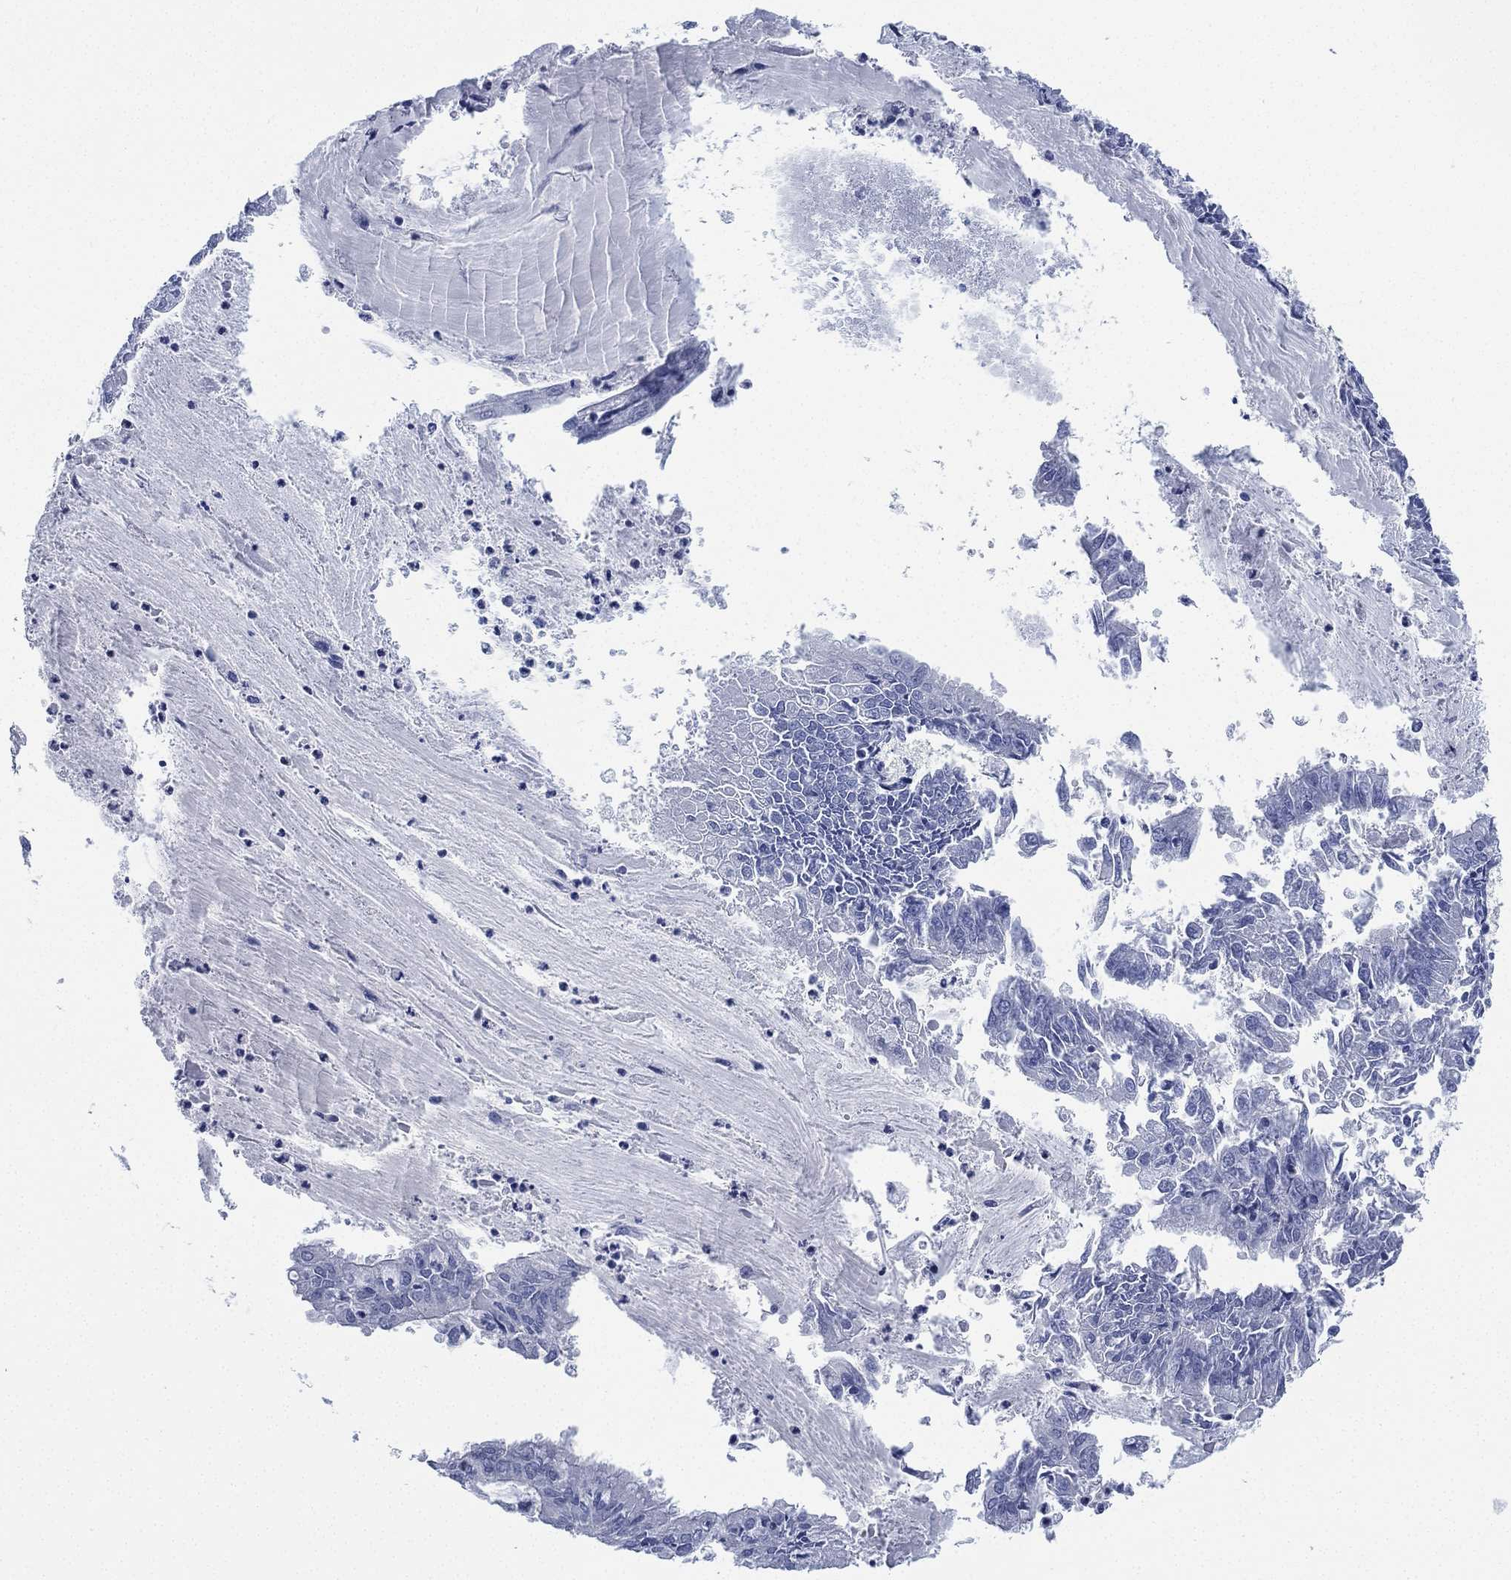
{"staining": {"intensity": "negative", "quantity": "none", "location": "none"}, "tissue": "endometrial cancer", "cell_type": "Tumor cells", "image_type": "cancer", "snomed": [{"axis": "morphology", "description": "Adenocarcinoma, NOS"}, {"axis": "topography", "description": "Endometrium"}], "caption": "A high-resolution image shows immunohistochemistry staining of endometrial cancer, which reveals no significant positivity in tumor cells.", "gene": "CCDC70", "patient": {"sex": "female", "age": 57}}